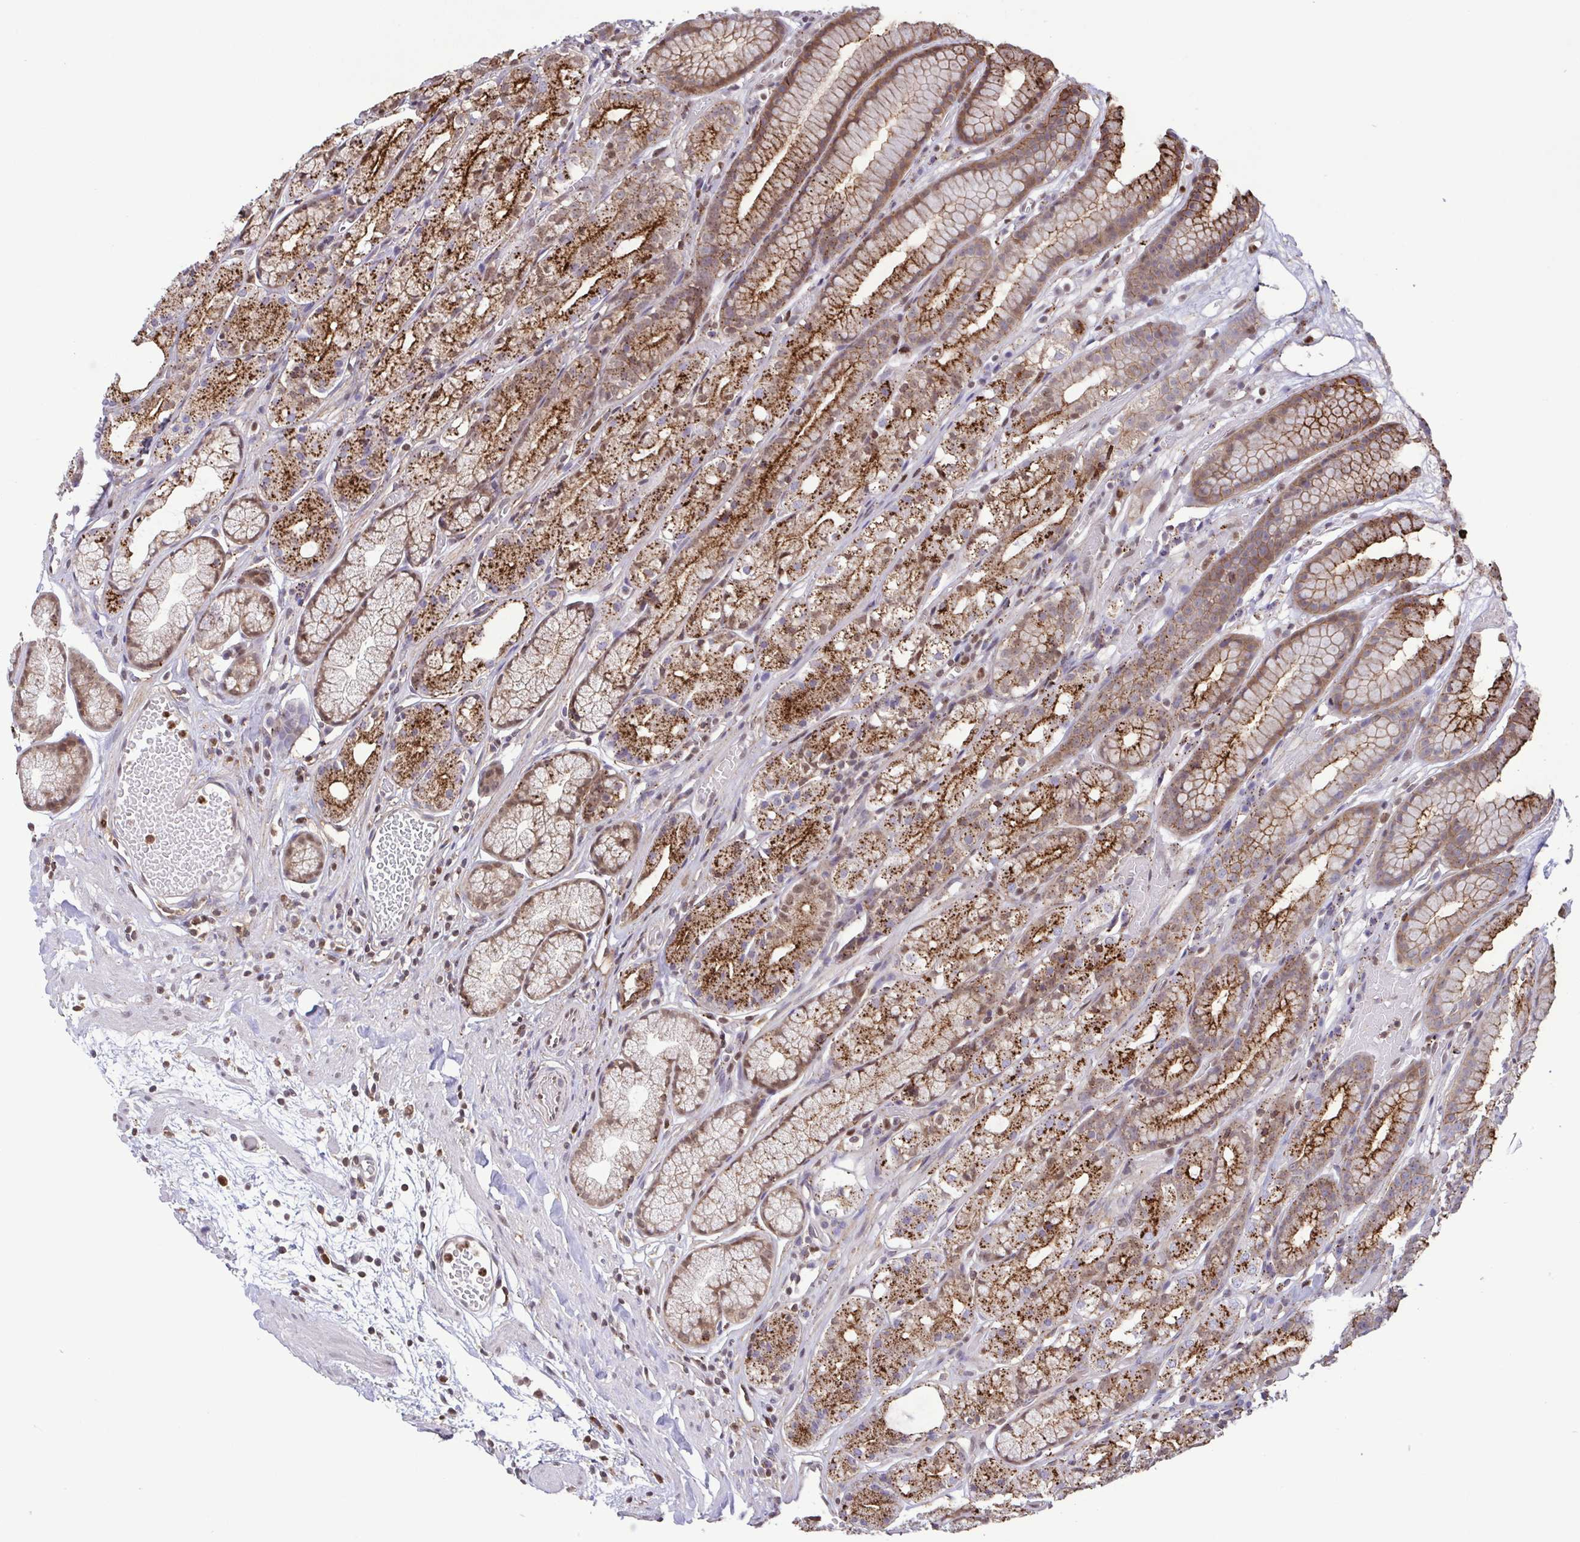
{"staining": {"intensity": "moderate", "quantity": ">75%", "location": "cytoplasmic/membranous"}, "tissue": "stomach", "cell_type": "Glandular cells", "image_type": "normal", "snomed": [{"axis": "morphology", "description": "Normal tissue, NOS"}, {"axis": "topography", "description": "Smooth muscle"}, {"axis": "topography", "description": "Stomach"}], "caption": "Human stomach stained for a protein (brown) displays moderate cytoplasmic/membranous positive staining in about >75% of glandular cells.", "gene": "CHMP1B", "patient": {"sex": "male", "age": 70}}